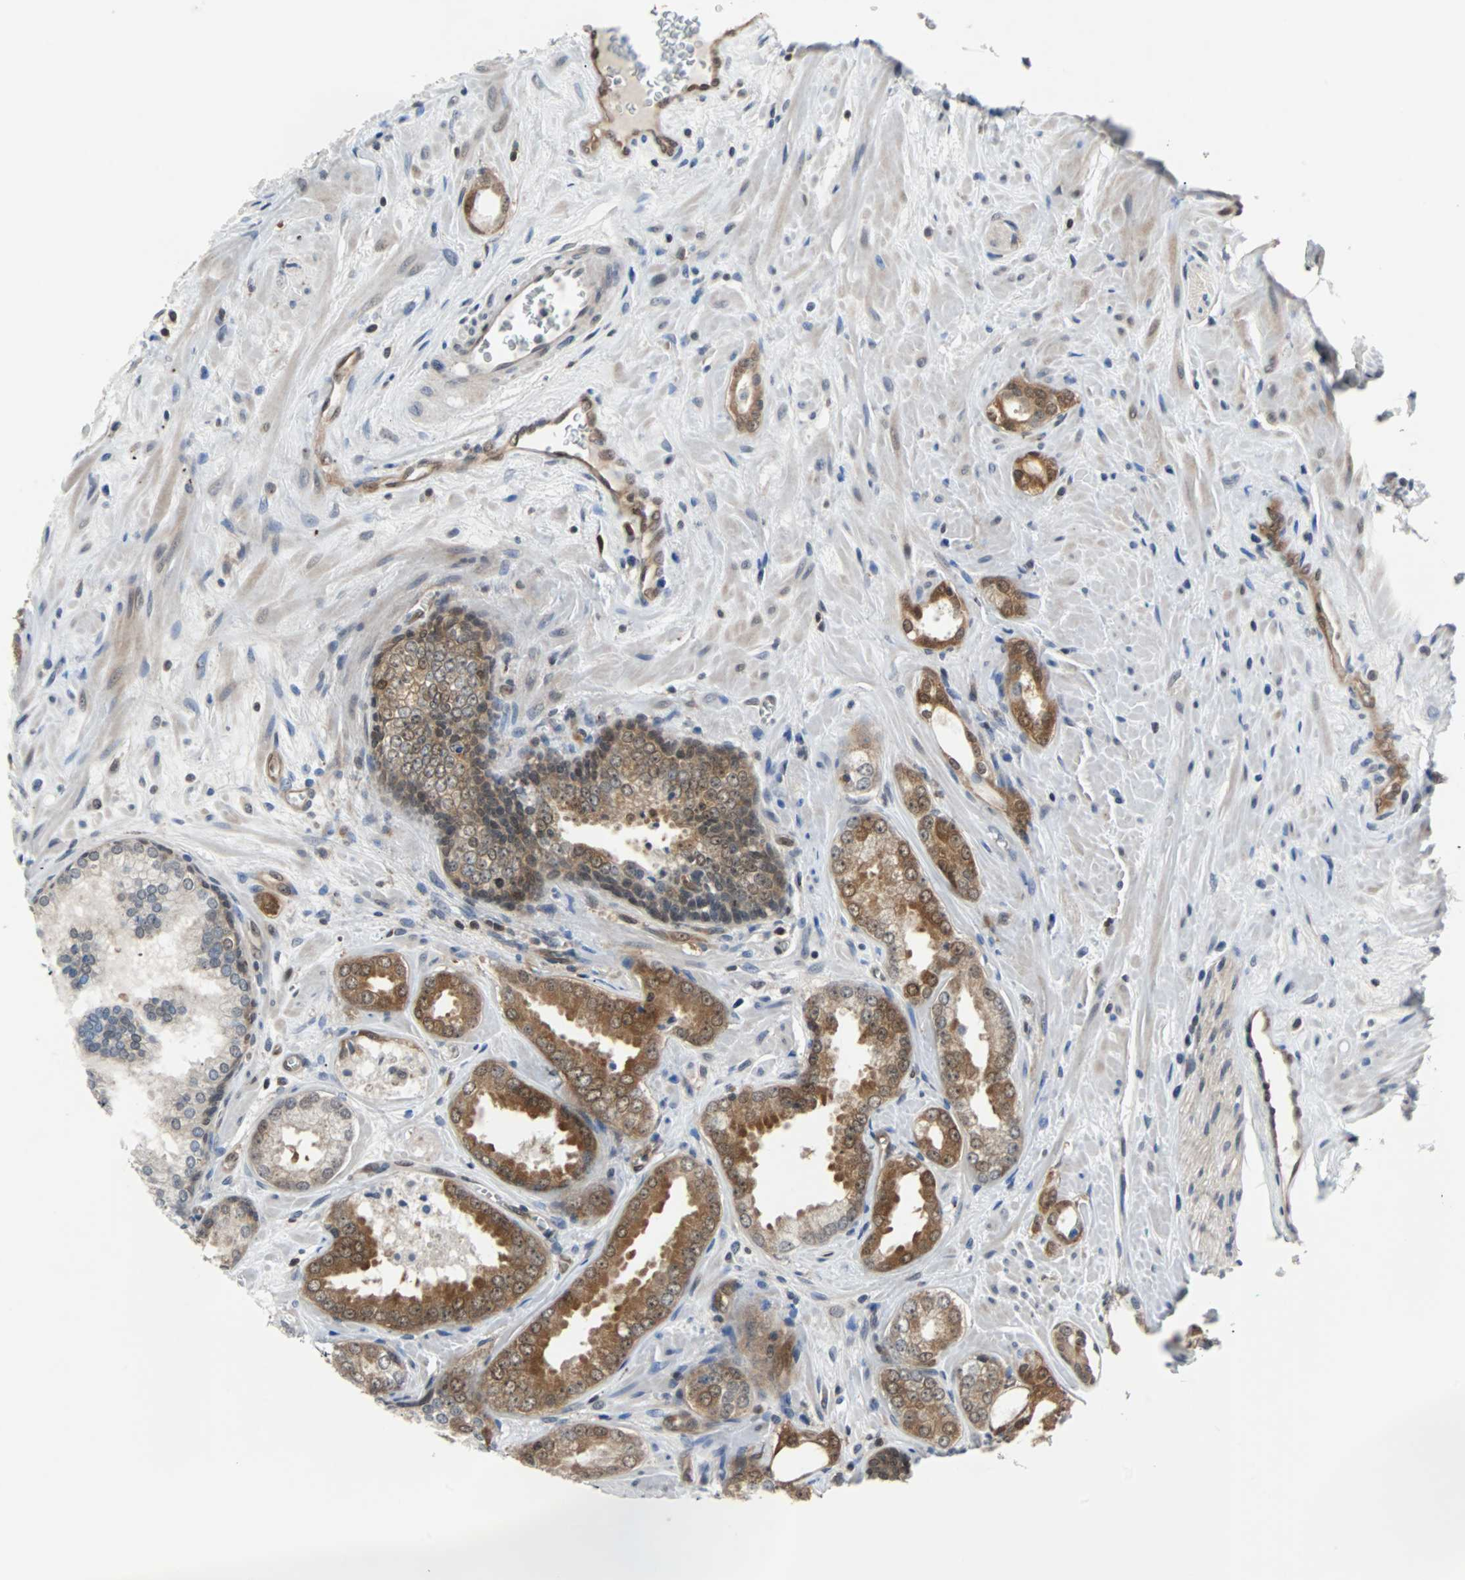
{"staining": {"intensity": "moderate", "quantity": ">75%", "location": "cytoplasmic/membranous,nuclear"}, "tissue": "prostate cancer", "cell_type": "Tumor cells", "image_type": "cancer", "snomed": [{"axis": "morphology", "description": "Adenocarcinoma, Low grade"}, {"axis": "topography", "description": "Prostate"}], "caption": "Human low-grade adenocarcinoma (prostate) stained with a brown dye demonstrates moderate cytoplasmic/membranous and nuclear positive staining in about >75% of tumor cells.", "gene": "MAP2K6", "patient": {"sex": "male", "age": 60}}